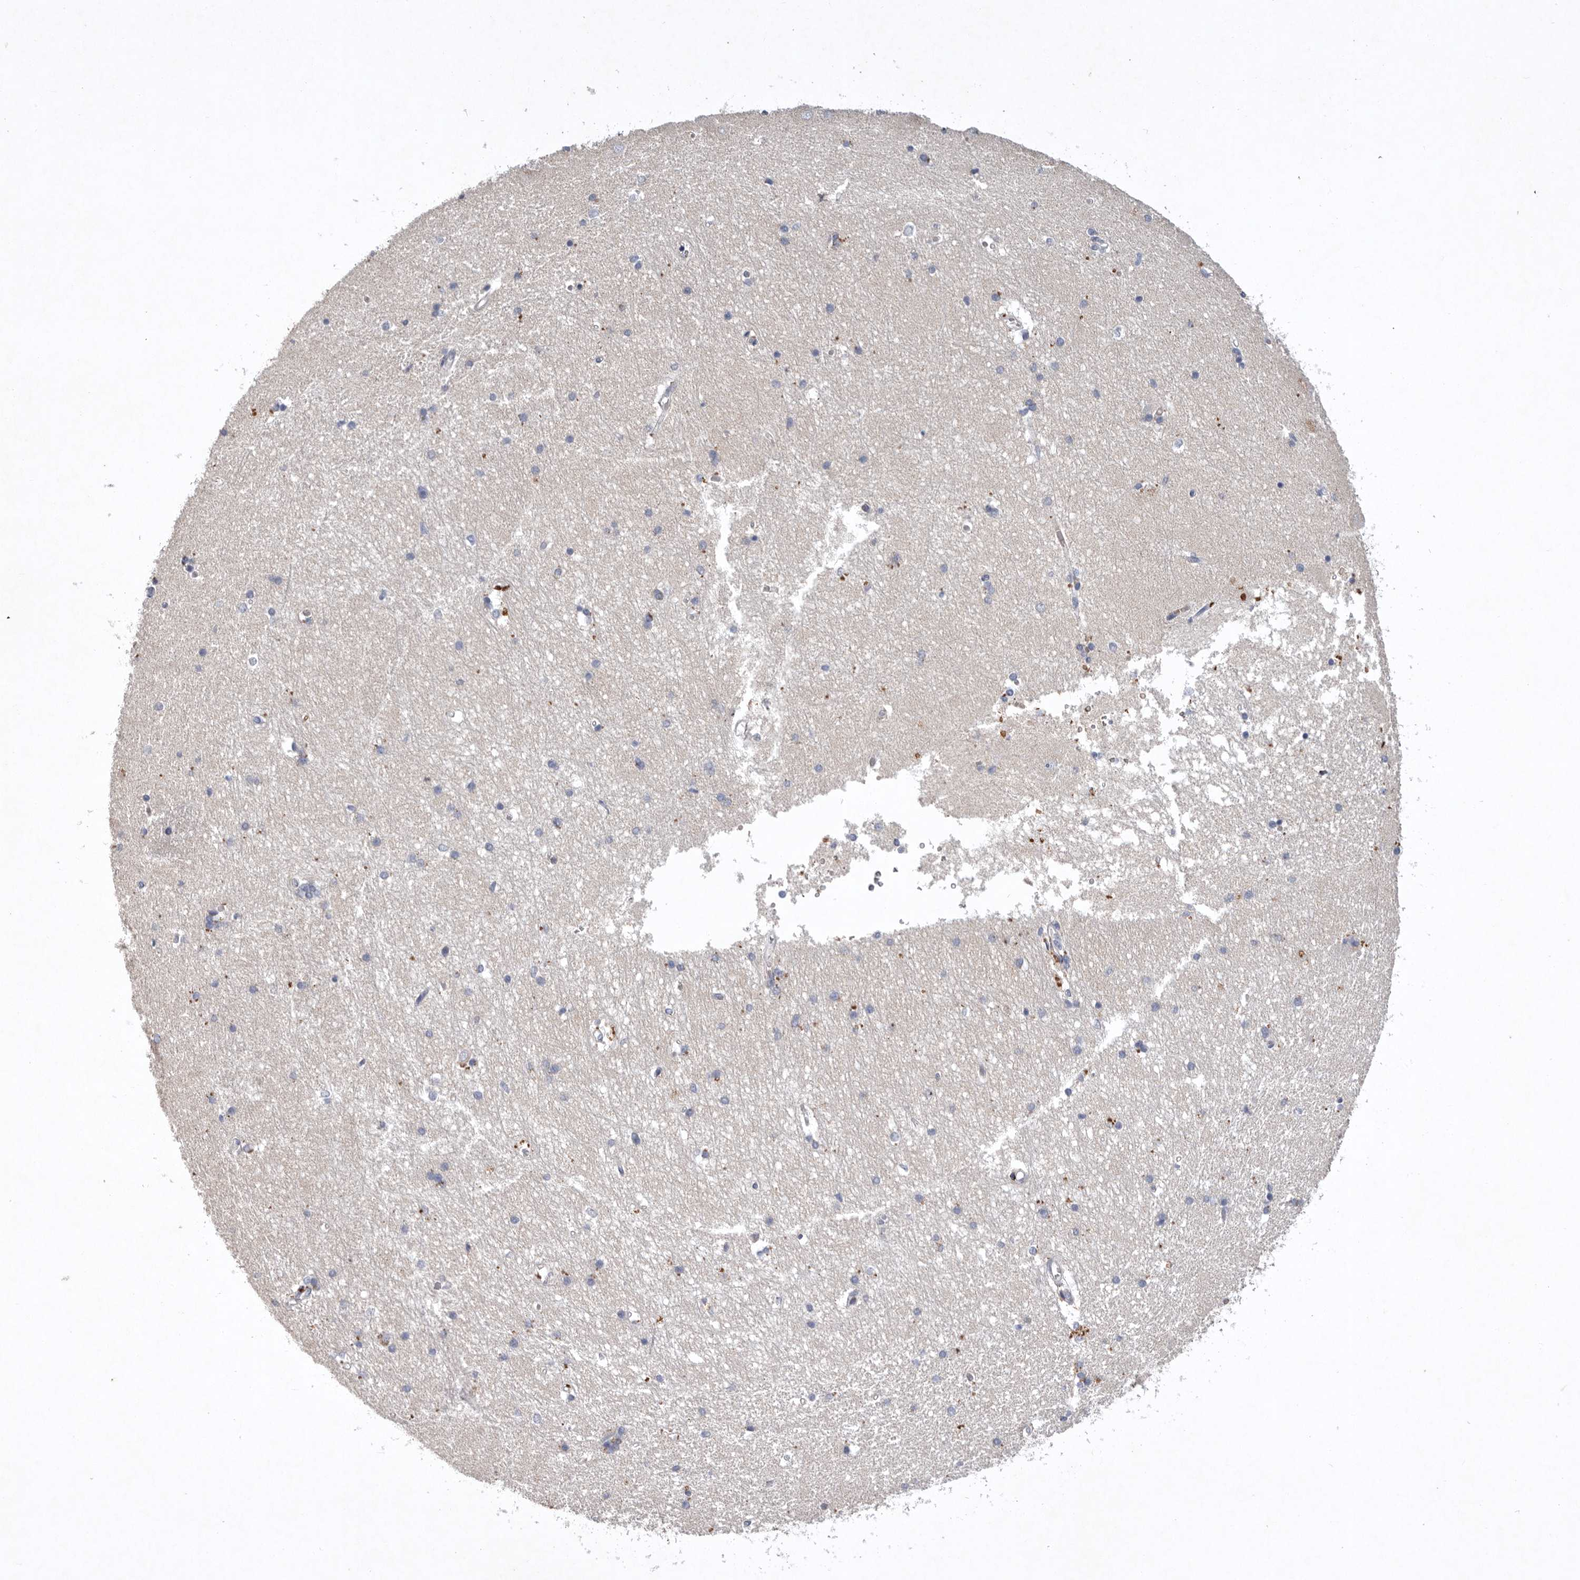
{"staining": {"intensity": "negative", "quantity": "none", "location": "none"}, "tissue": "hippocampus", "cell_type": "Glial cells", "image_type": "normal", "snomed": [{"axis": "morphology", "description": "Normal tissue, NOS"}, {"axis": "topography", "description": "Hippocampus"}], "caption": "The photomicrograph displays no staining of glial cells in benign hippocampus.", "gene": "TNFSF14", "patient": {"sex": "male", "age": 45}}